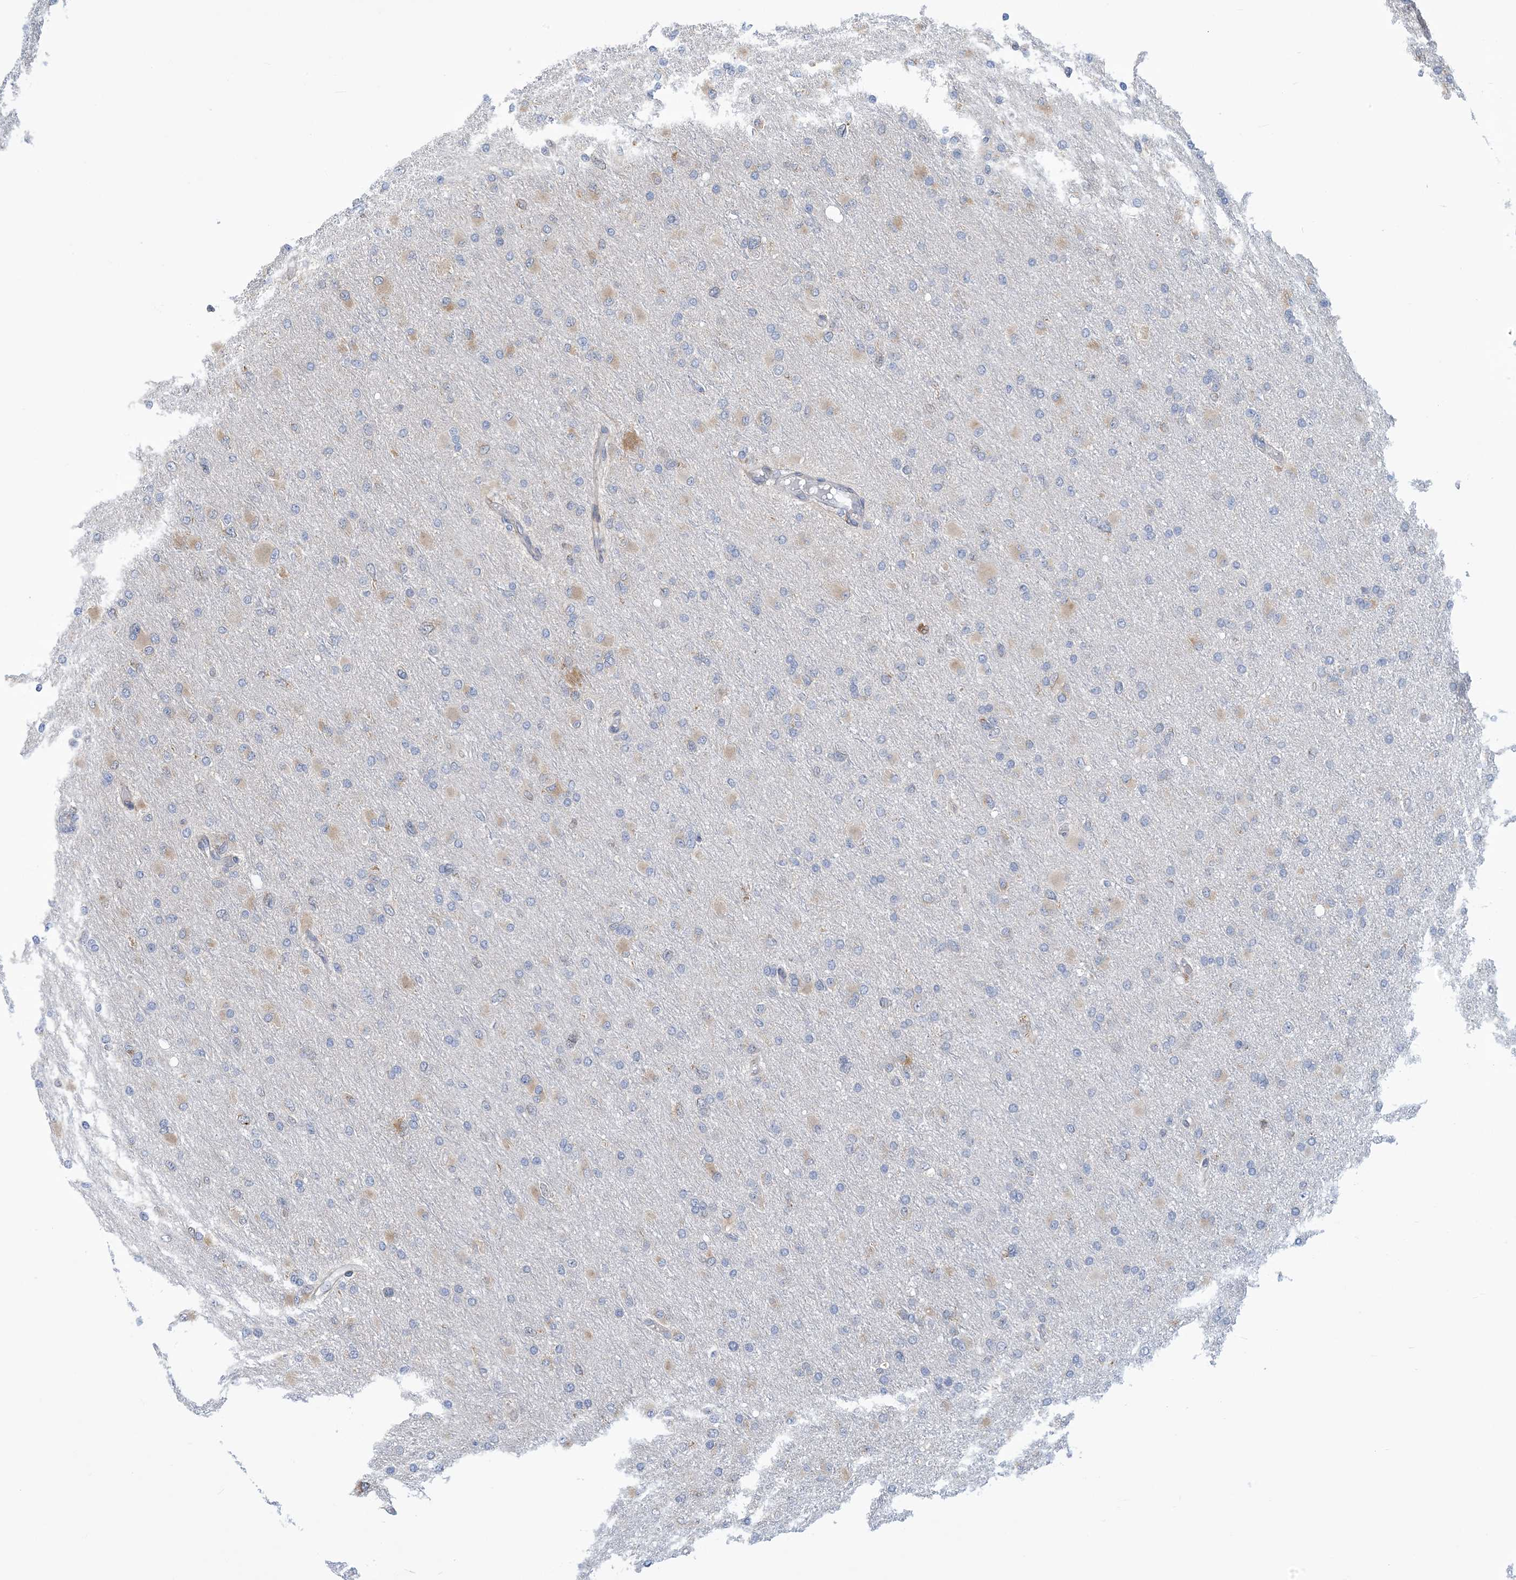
{"staining": {"intensity": "negative", "quantity": "none", "location": "none"}, "tissue": "glioma", "cell_type": "Tumor cells", "image_type": "cancer", "snomed": [{"axis": "morphology", "description": "Glioma, malignant, High grade"}, {"axis": "topography", "description": "Cerebral cortex"}], "caption": "An image of malignant glioma (high-grade) stained for a protein reveals no brown staining in tumor cells.", "gene": "CCDC14", "patient": {"sex": "female", "age": 36}}